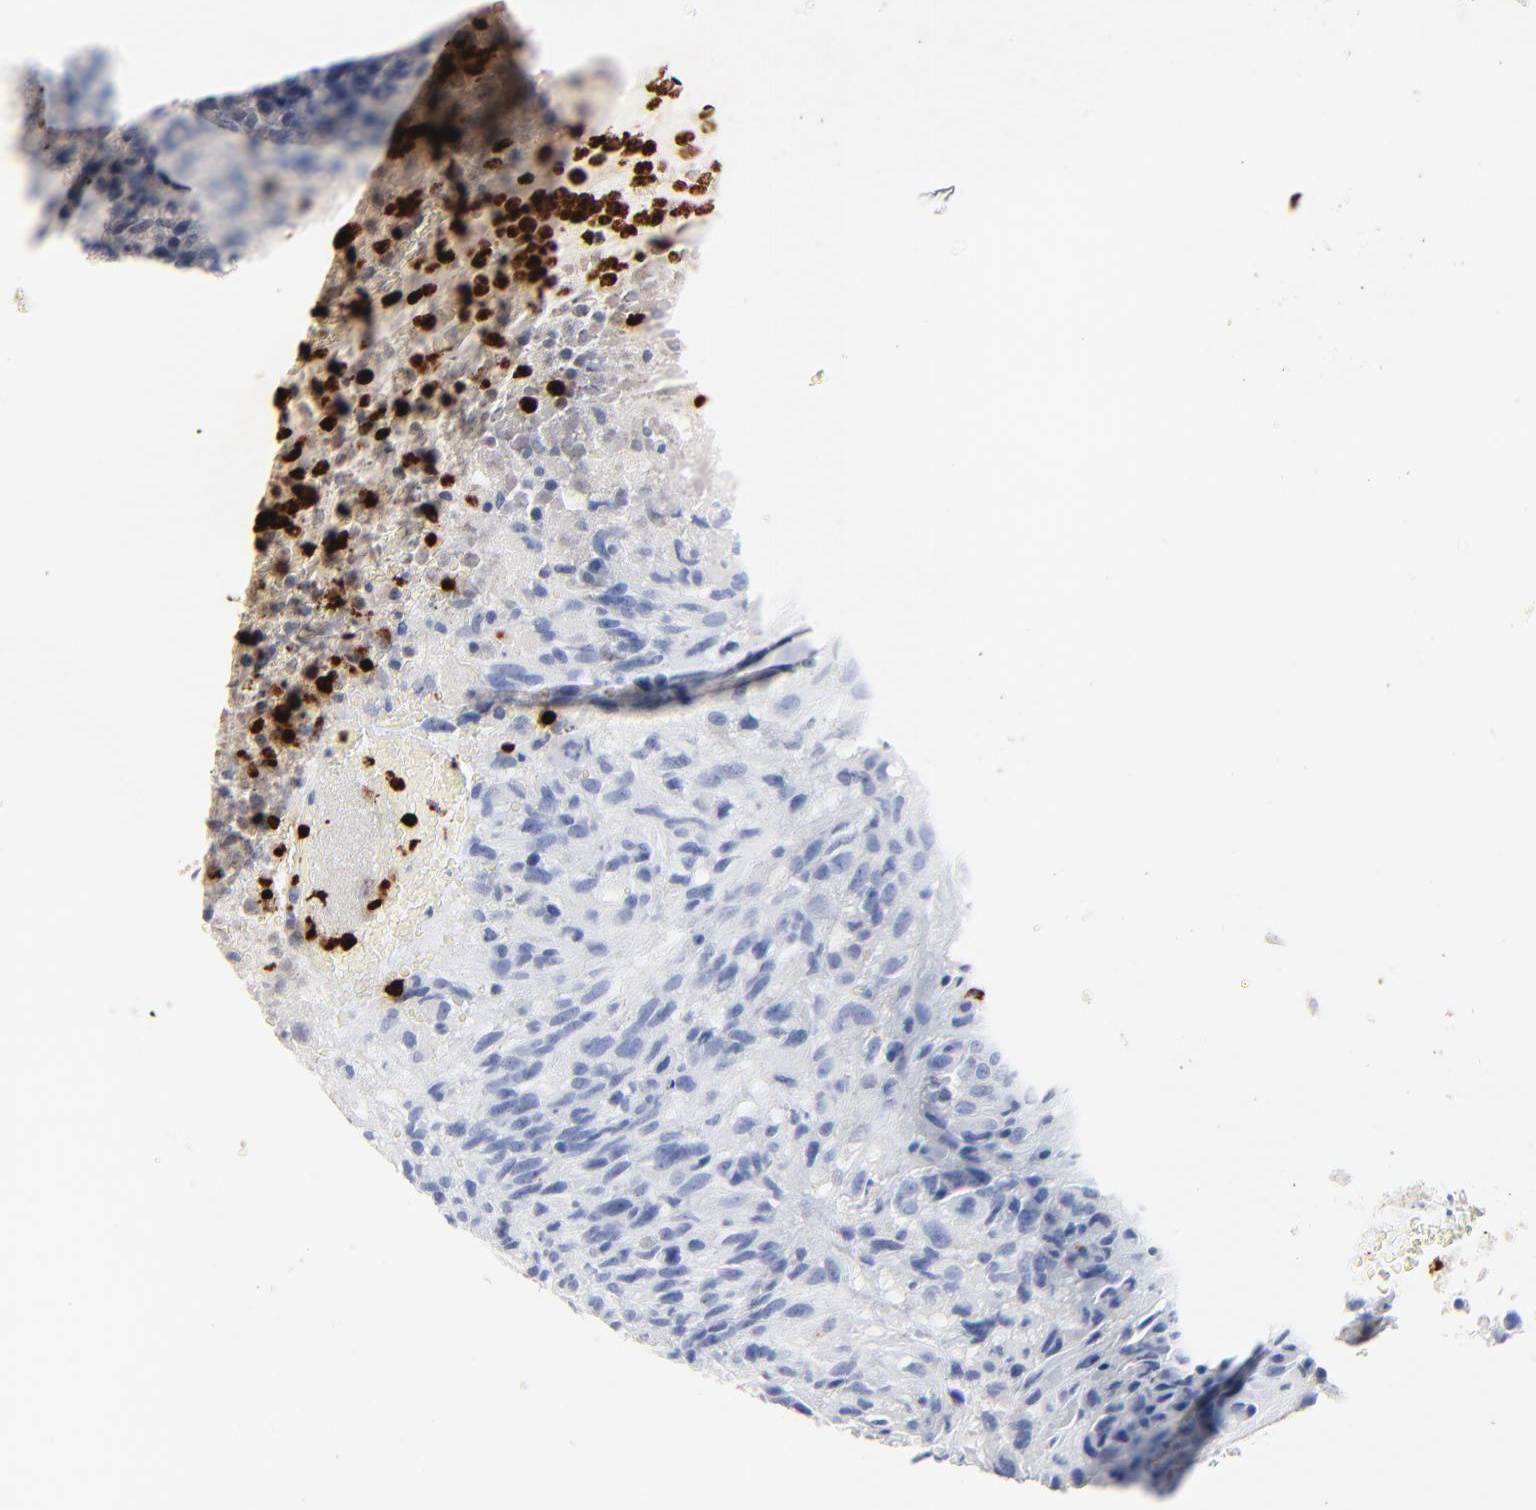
{"staining": {"intensity": "negative", "quantity": "none", "location": "none"}, "tissue": "glioma", "cell_type": "Tumor cells", "image_type": "cancer", "snomed": [{"axis": "morphology", "description": "Glioma, malignant, High grade"}, {"axis": "topography", "description": "Brain"}], "caption": "Immunohistochemistry of human malignant high-grade glioma reveals no positivity in tumor cells. (Stains: DAB (3,3'-diaminobenzidine) immunohistochemistry with hematoxylin counter stain, Microscopy: brightfield microscopy at high magnification).", "gene": "LCN2", "patient": {"sex": "male", "age": 72}}